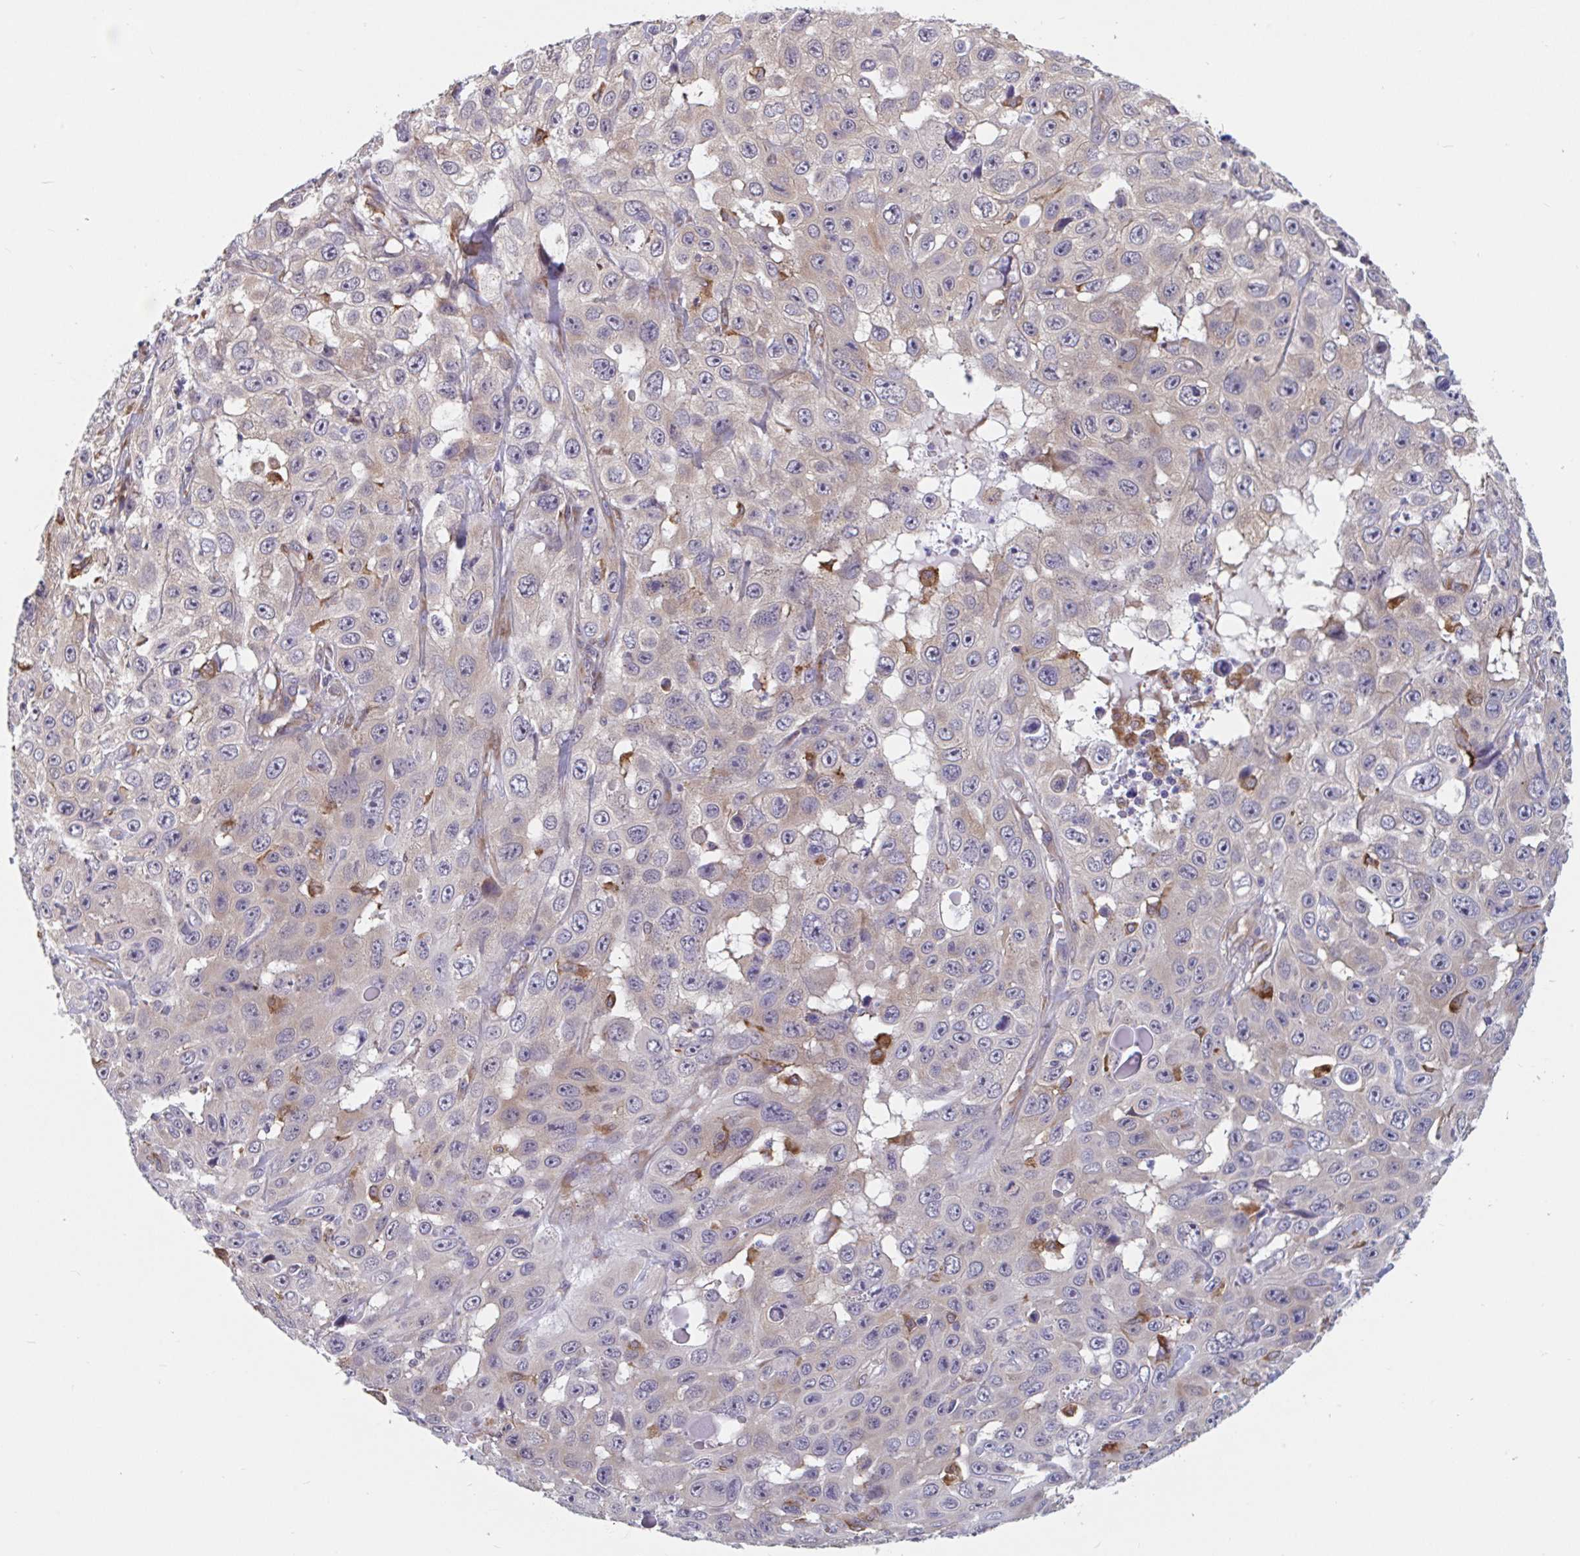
{"staining": {"intensity": "negative", "quantity": "none", "location": "none"}, "tissue": "skin cancer", "cell_type": "Tumor cells", "image_type": "cancer", "snomed": [{"axis": "morphology", "description": "Squamous cell carcinoma, NOS"}, {"axis": "topography", "description": "Skin"}], "caption": "IHC histopathology image of neoplastic tissue: skin cancer stained with DAB shows no significant protein expression in tumor cells.", "gene": "SNX8", "patient": {"sex": "male", "age": 82}}